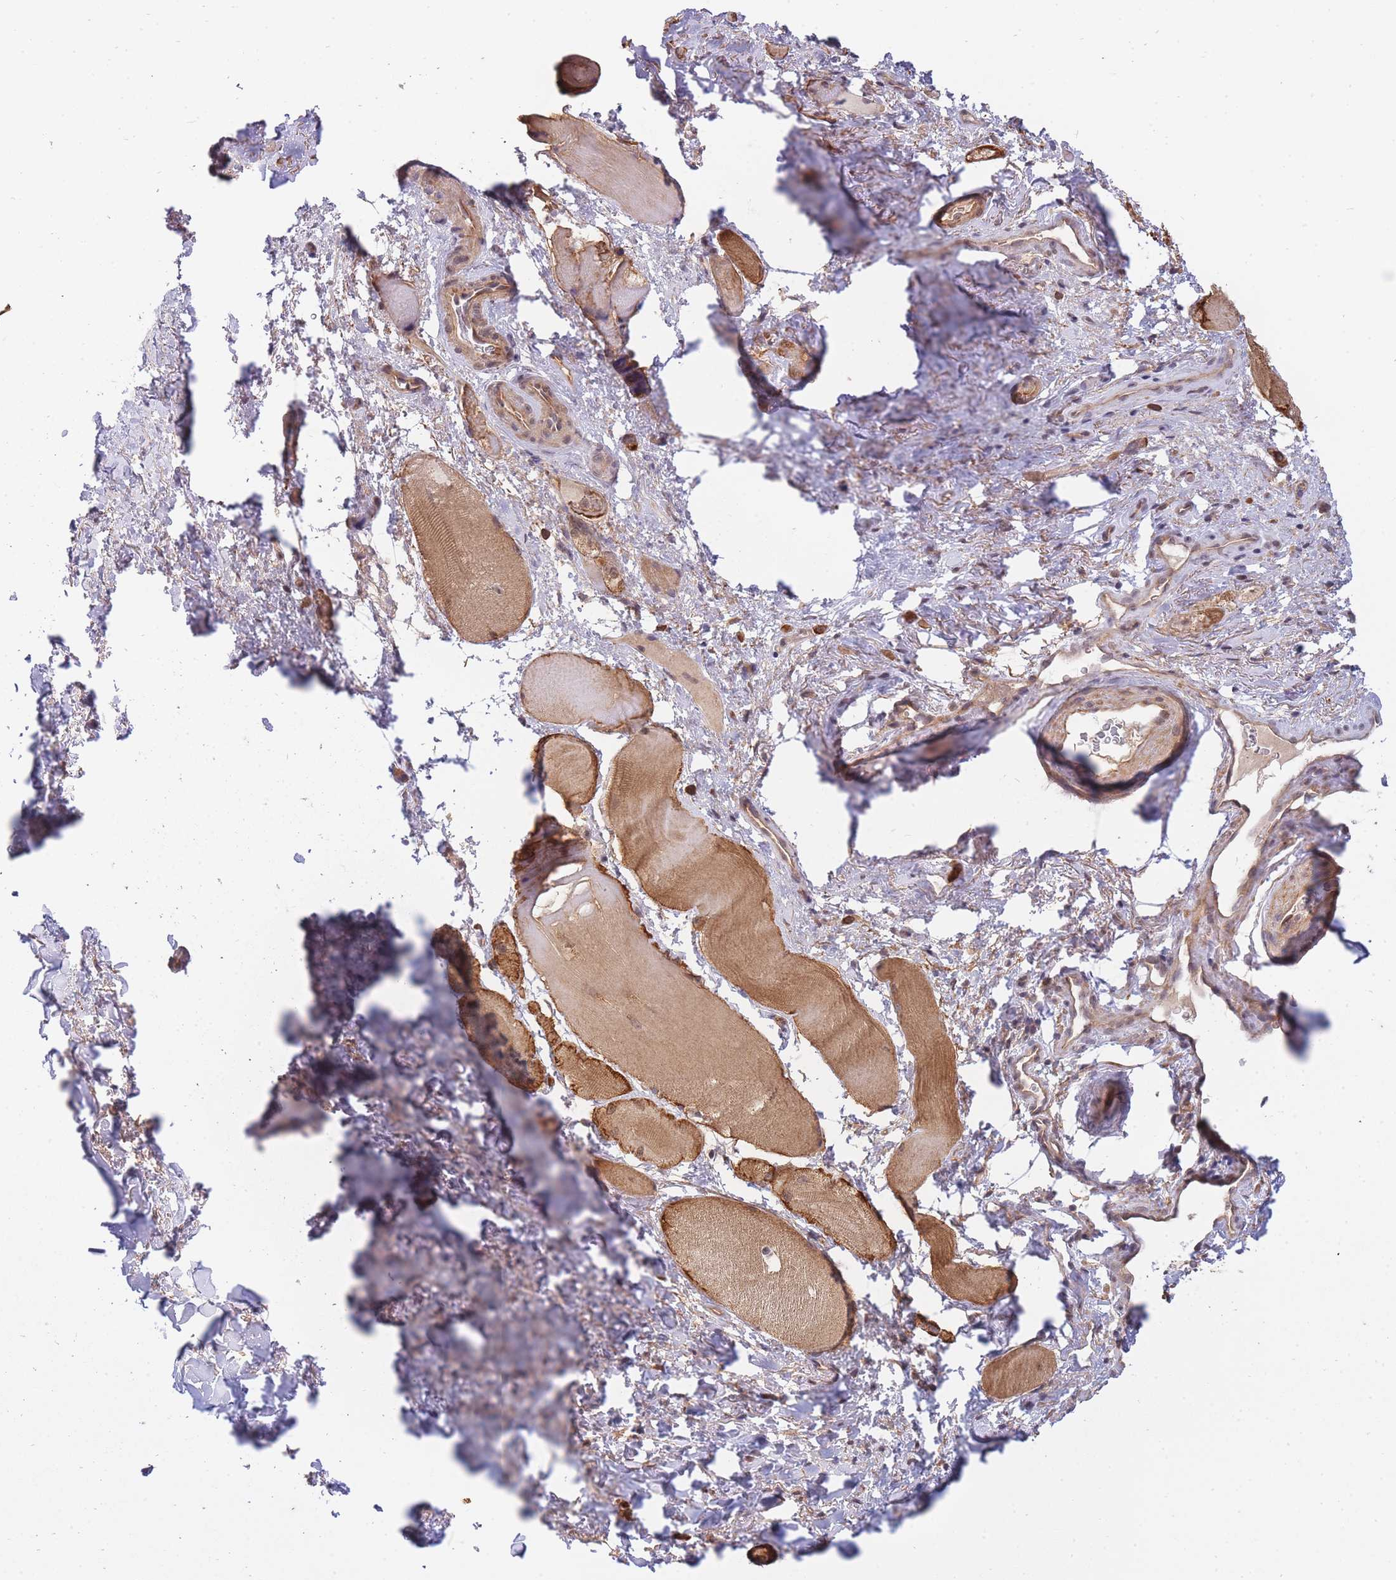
{"staining": {"intensity": "moderate", "quantity": "25%-75%", "location": "cytoplasmic/membranous,nuclear"}, "tissue": "smooth muscle", "cell_type": "Smooth muscle cells", "image_type": "normal", "snomed": [{"axis": "morphology", "description": "Normal tissue, NOS"}, {"axis": "topography", "description": "Smooth muscle"}, {"axis": "topography", "description": "Peripheral nerve tissue"}], "caption": "IHC (DAB (3,3'-diaminobenzidine)) staining of normal human smooth muscle exhibits moderate cytoplasmic/membranous,nuclear protein staining in approximately 25%-75% of smooth muscle cells.", "gene": "SMC6", "patient": {"sex": "male", "age": 69}}